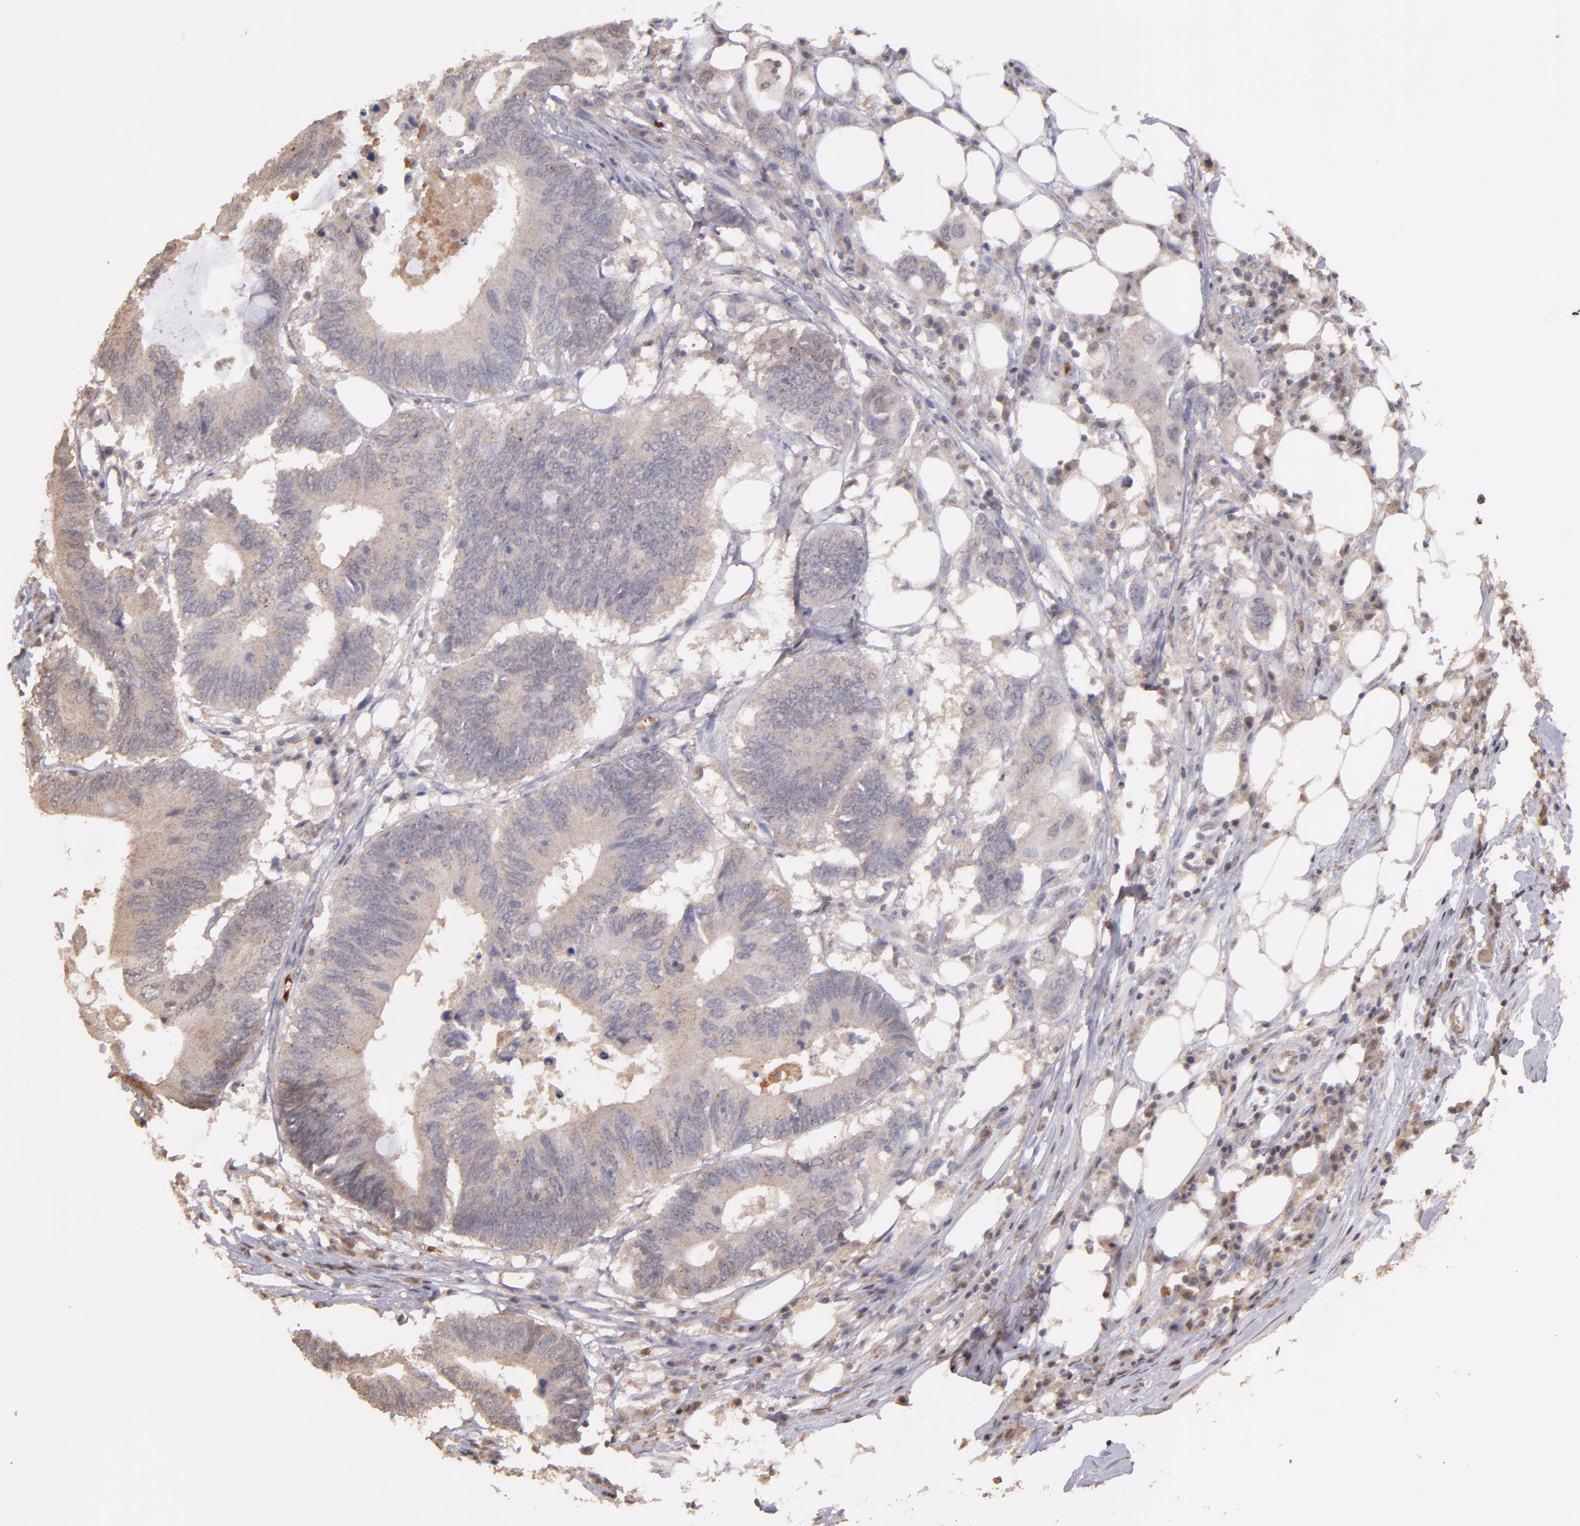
{"staining": {"intensity": "weak", "quantity": ">75%", "location": "cytoplasmic/membranous"}, "tissue": "colorectal cancer", "cell_type": "Tumor cells", "image_type": "cancer", "snomed": [{"axis": "morphology", "description": "Adenocarcinoma, NOS"}, {"axis": "topography", "description": "Colon"}], "caption": "Immunohistochemistry photomicrograph of human colorectal cancer (adenocarcinoma) stained for a protein (brown), which exhibits low levels of weak cytoplasmic/membranous expression in about >75% of tumor cells.", "gene": "SERPINC1", "patient": {"sex": "male", "age": 71}}